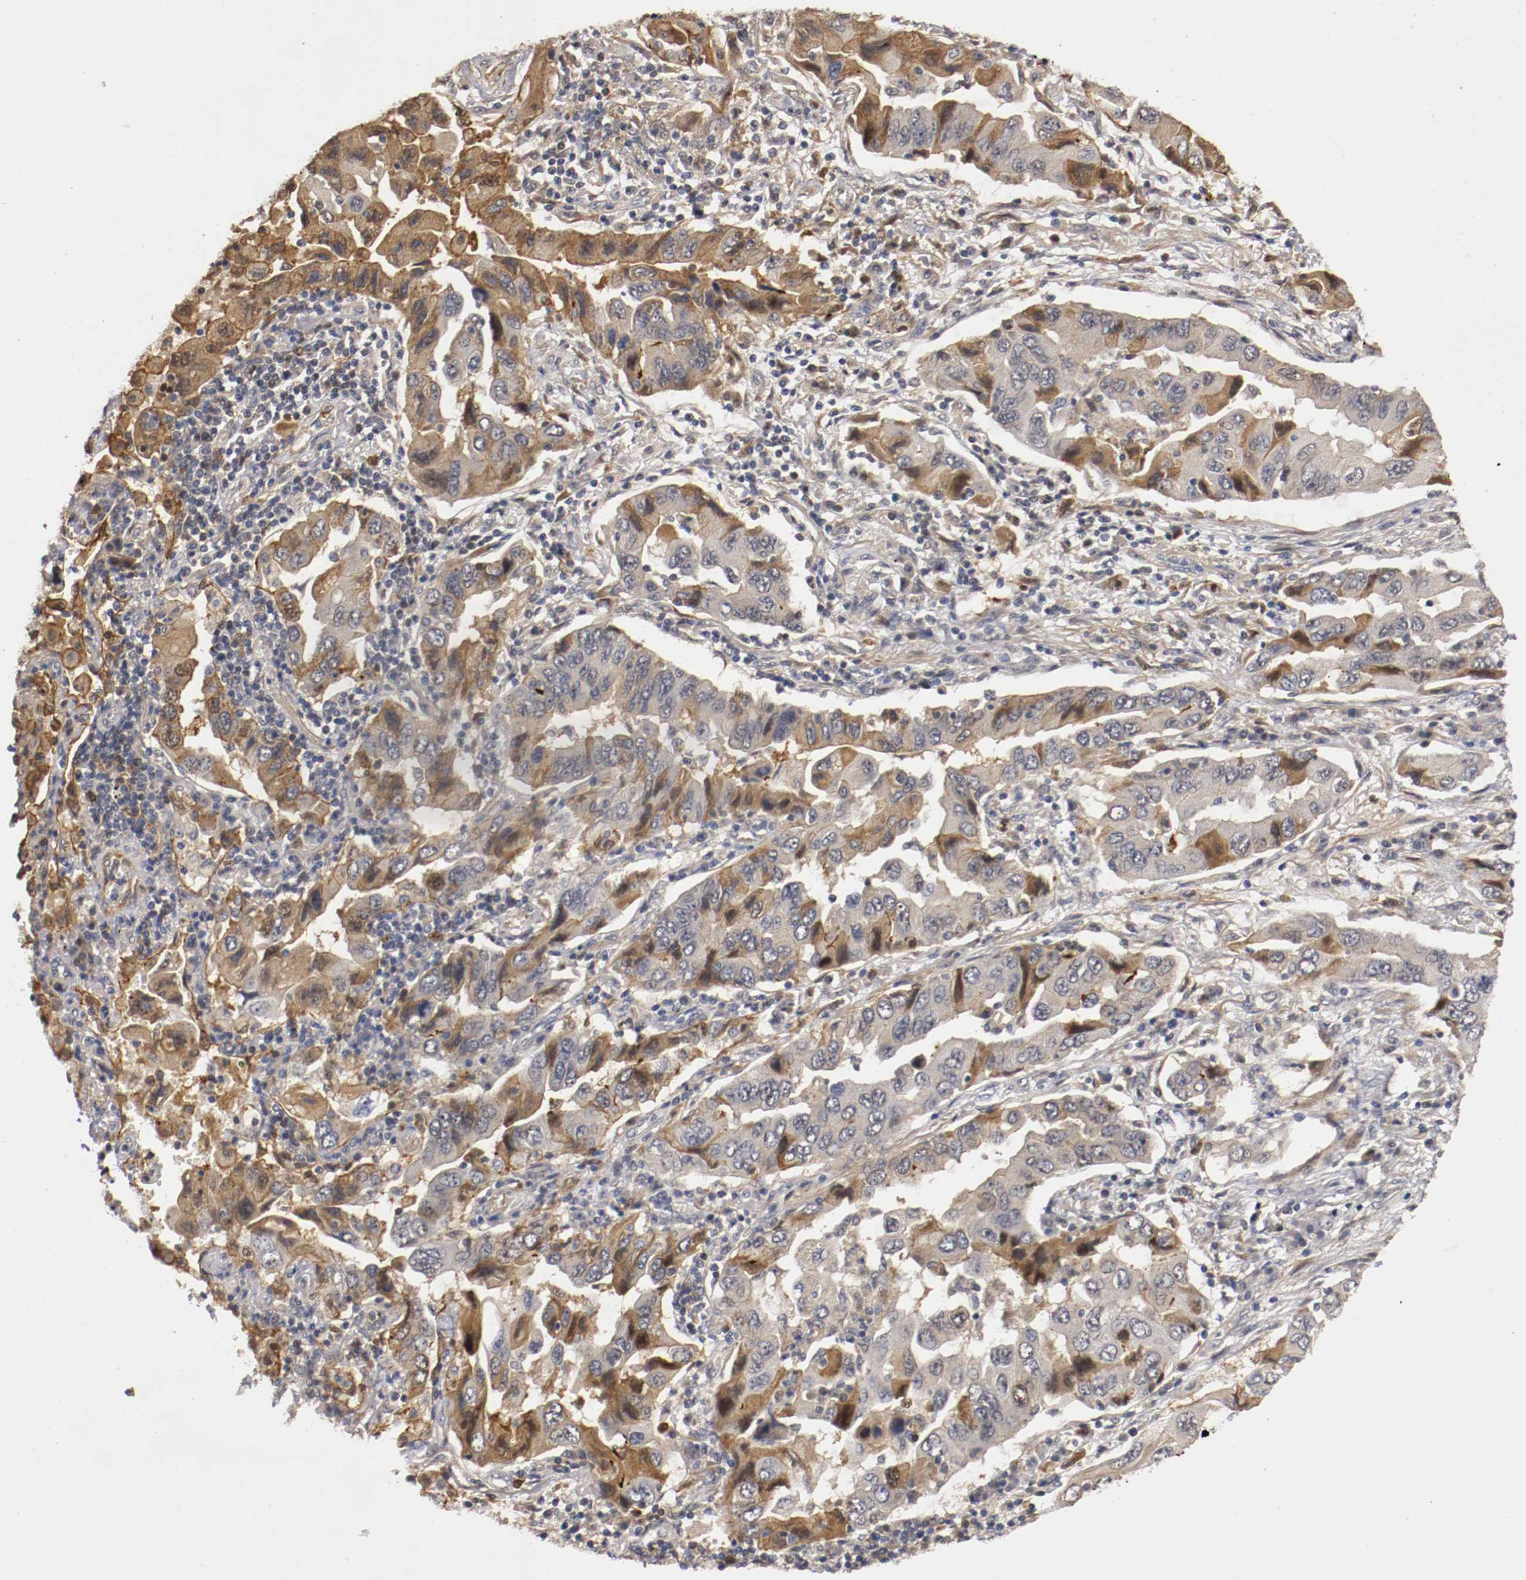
{"staining": {"intensity": "moderate", "quantity": "25%-75%", "location": "cytoplasmic/membranous,nuclear"}, "tissue": "lung cancer", "cell_type": "Tumor cells", "image_type": "cancer", "snomed": [{"axis": "morphology", "description": "Adenocarcinoma, NOS"}, {"axis": "topography", "description": "Lung"}], "caption": "This is a photomicrograph of immunohistochemistry (IHC) staining of lung adenocarcinoma, which shows moderate staining in the cytoplasmic/membranous and nuclear of tumor cells.", "gene": "TNFRSF1B", "patient": {"sex": "female", "age": 65}}